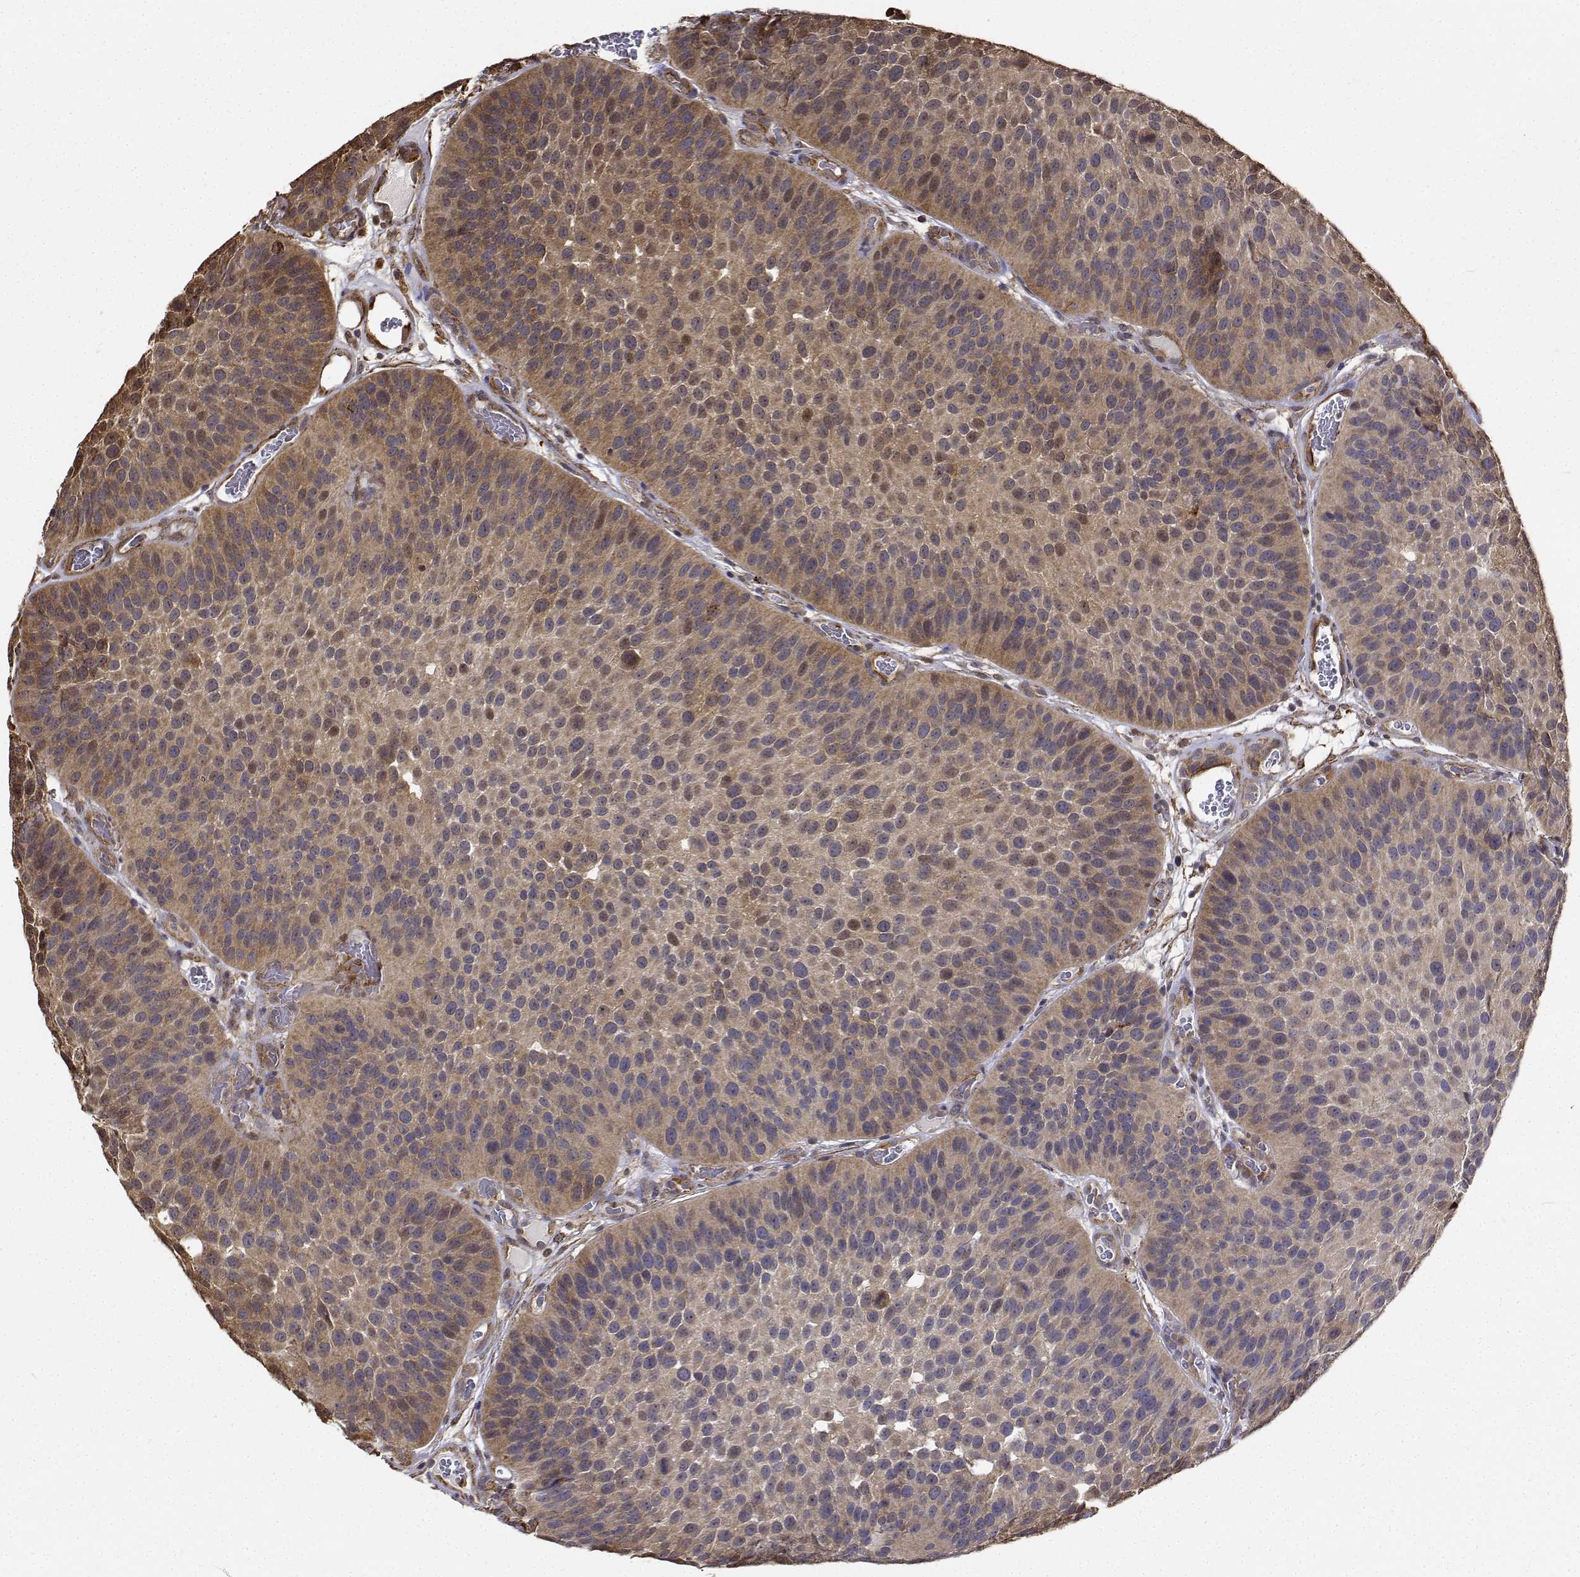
{"staining": {"intensity": "moderate", "quantity": ">75%", "location": "cytoplasmic/membranous,nuclear"}, "tissue": "urothelial cancer", "cell_type": "Tumor cells", "image_type": "cancer", "snomed": [{"axis": "morphology", "description": "Urothelial carcinoma, Low grade"}, {"axis": "topography", "description": "Urinary bladder"}], "caption": "About >75% of tumor cells in human urothelial cancer reveal moderate cytoplasmic/membranous and nuclear protein positivity as visualized by brown immunohistochemical staining.", "gene": "PCID2", "patient": {"sex": "male", "age": 76}}